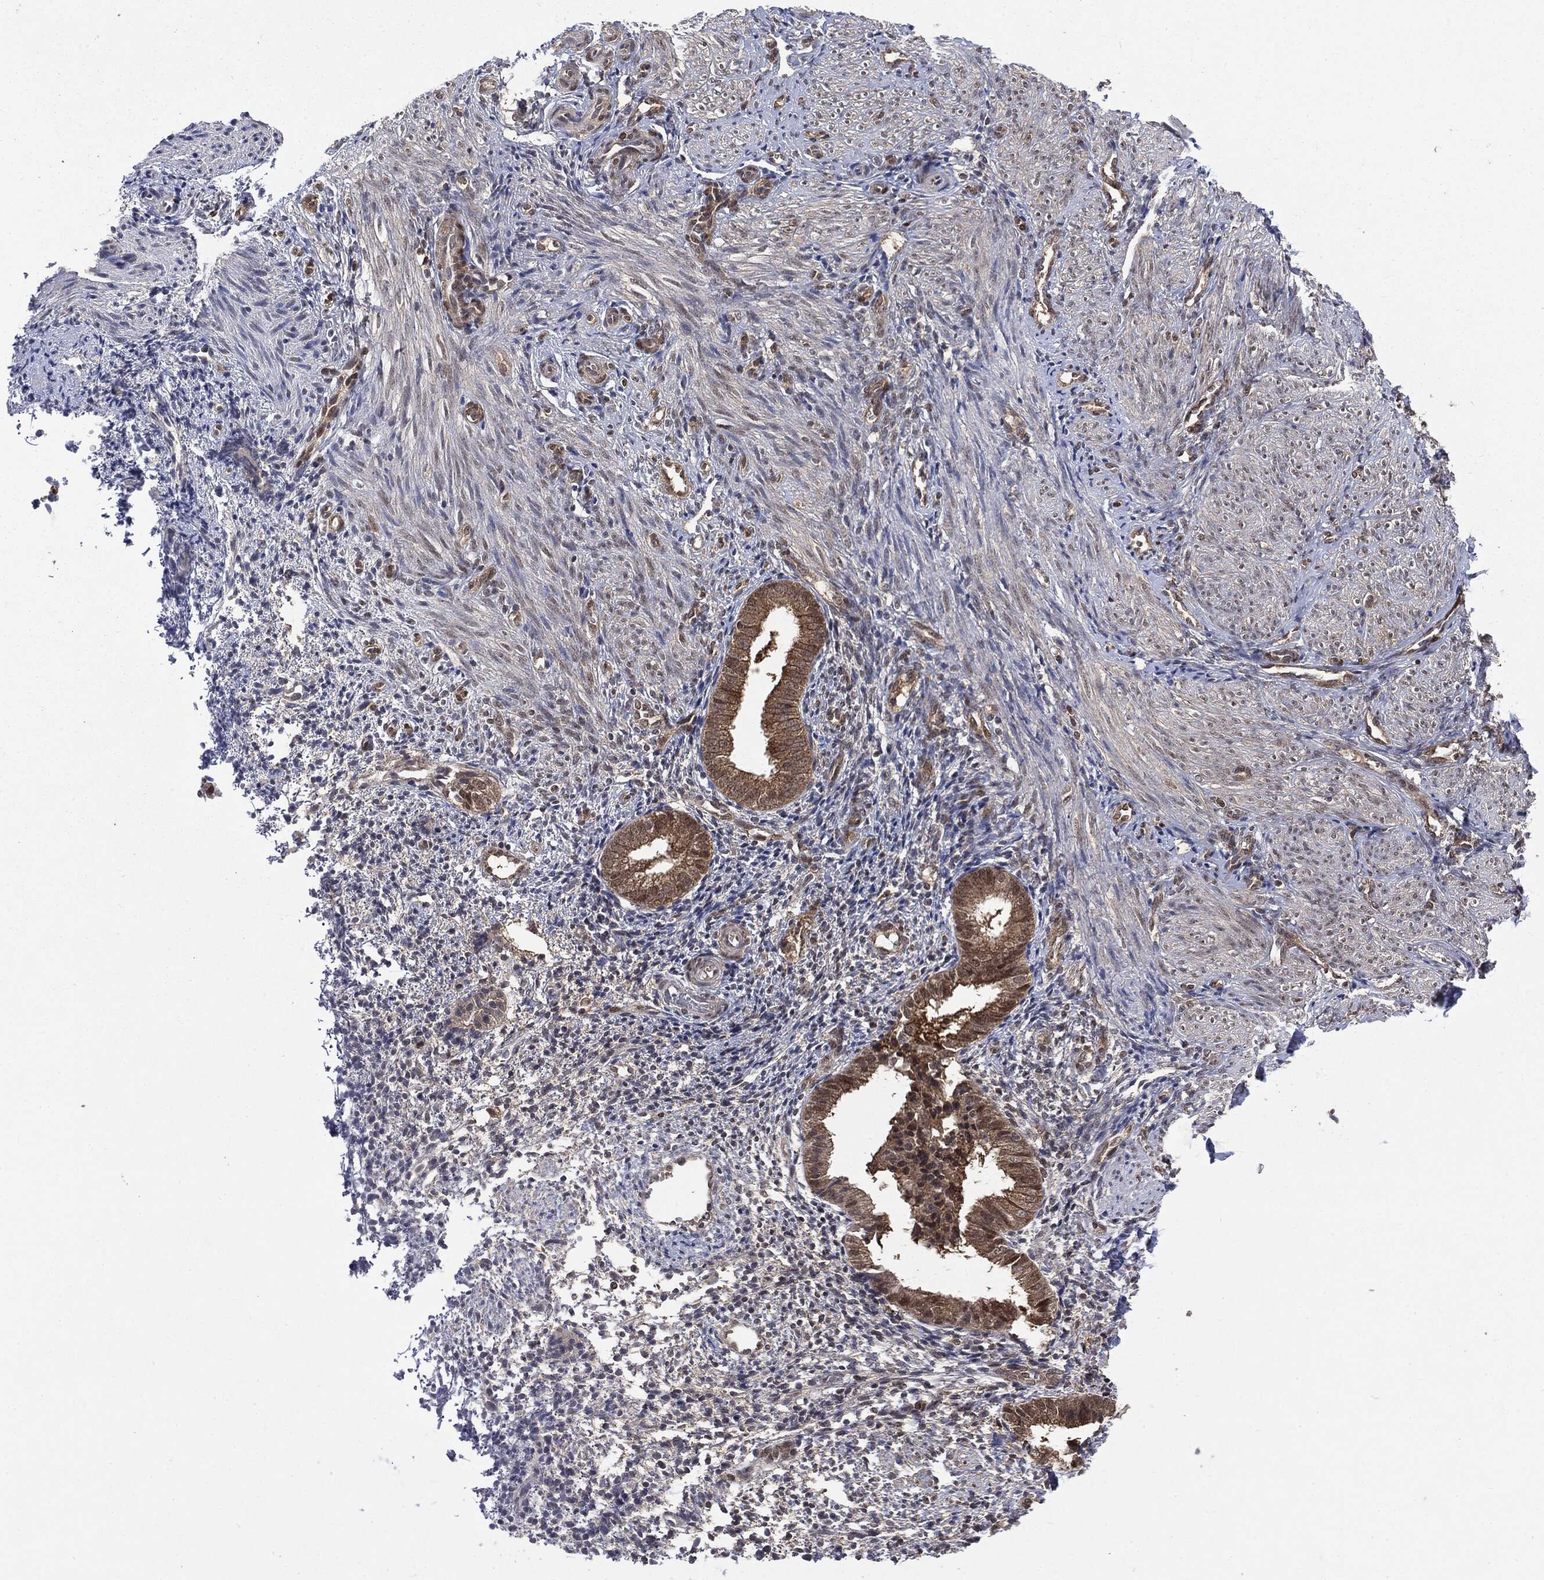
{"staining": {"intensity": "negative", "quantity": "none", "location": "none"}, "tissue": "endometrium", "cell_type": "Cells in endometrial stroma", "image_type": "normal", "snomed": [{"axis": "morphology", "description": "Normal tissue, NOS"}, {"axis": "topography", "description": "Endometrium"}], "caption": "DAB (3,3'-diaminobenzidine) immunohistochemical staining of benign human endometrium reveals no significant staining in cells in endometrial stroma. The staining is performed using DAB brown chromogen with nuclei counter-stained in using hematoxylin.", "gene": "GPI", "patient": {"sex": "female", "age": 47}}